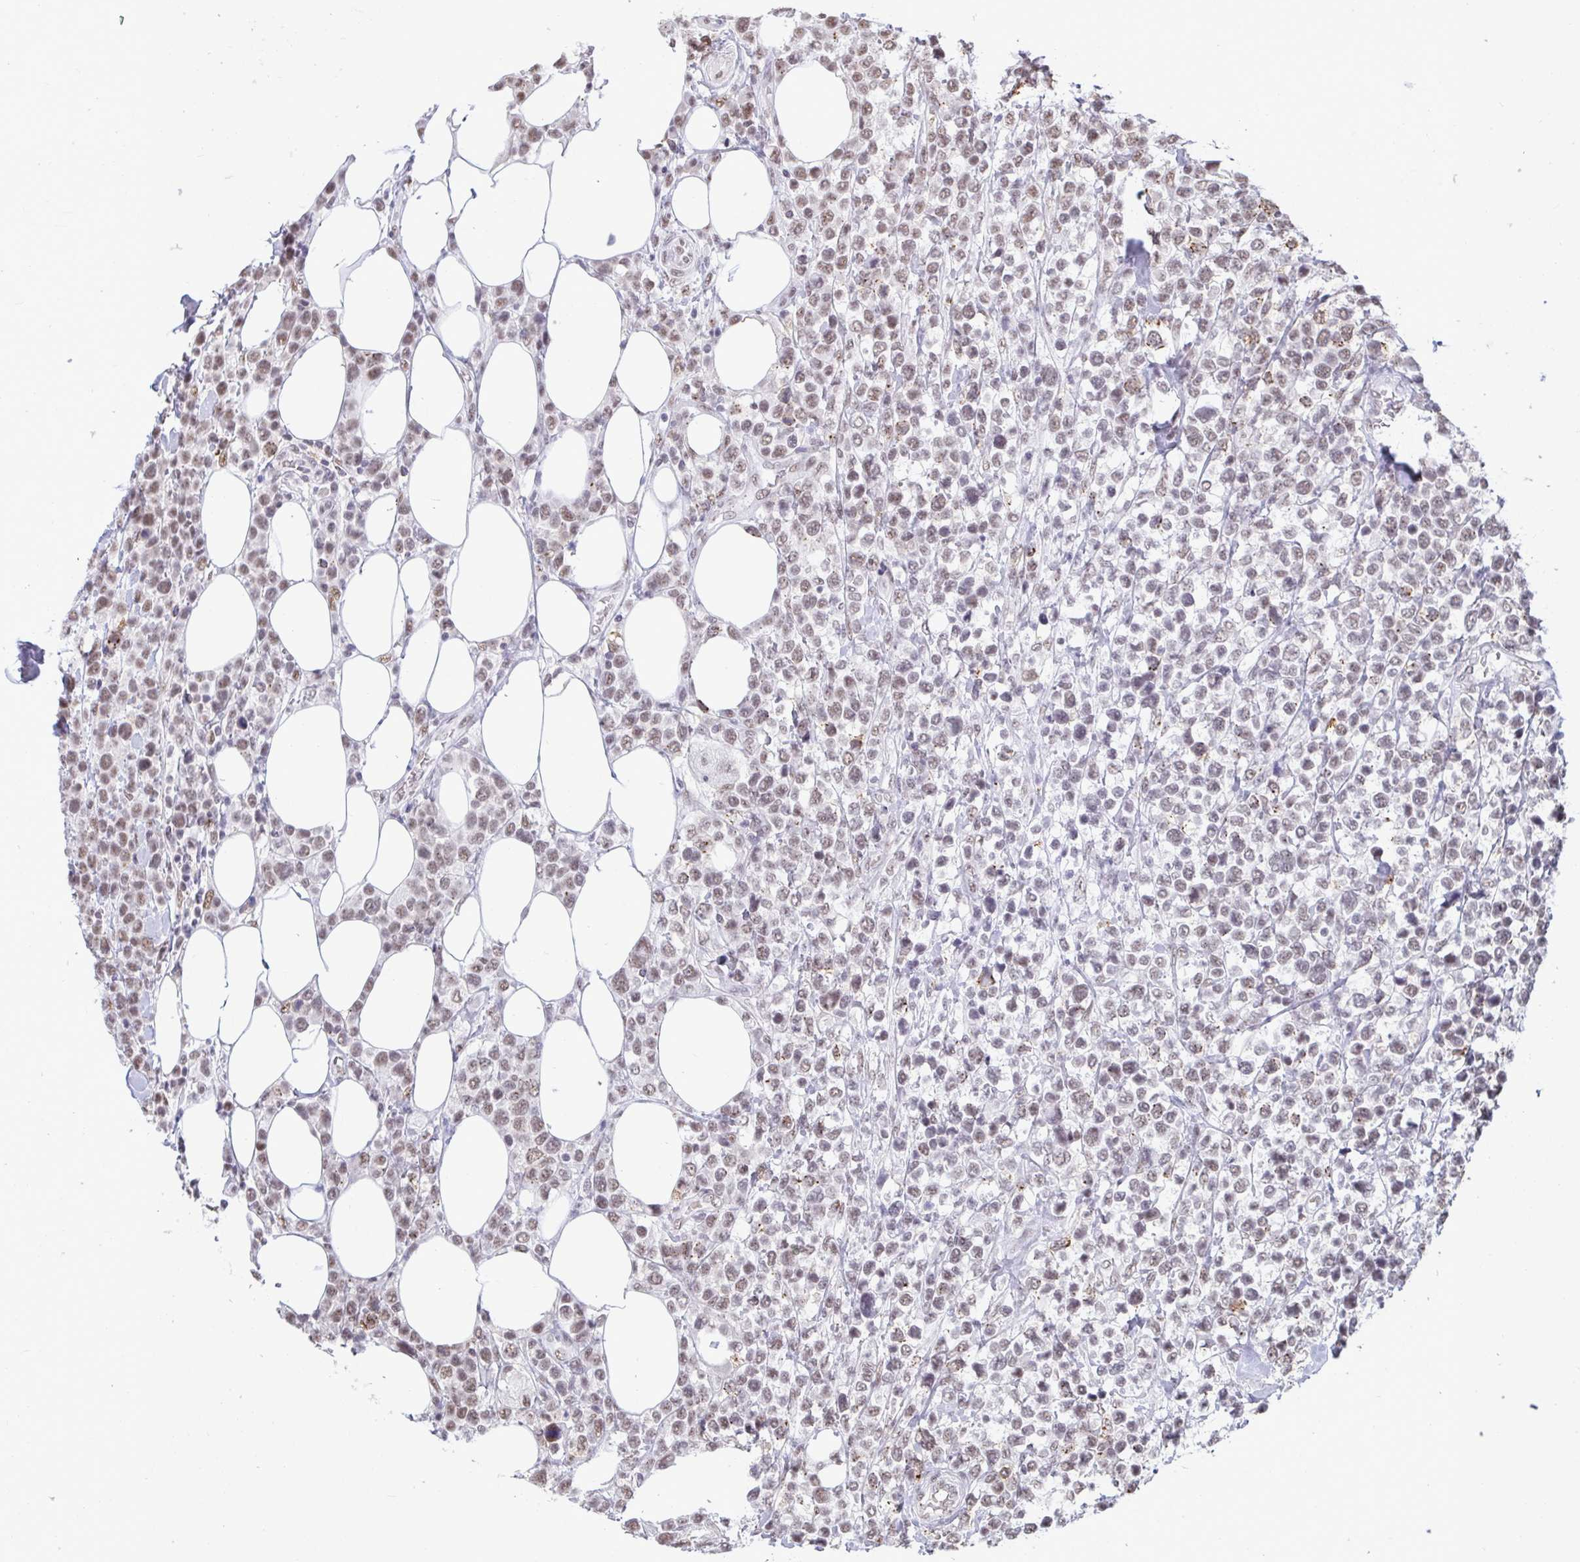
{"staining": {"intensity": "weak", "quantity": "25%-75%", "location": "nuclear"}, "tissue": "lymphoma", "cell_type": "Tumor cells", "image_type": "cancer", "snomed": [{"axis": "morphology", "description": "Malignant lymphoma, non-Hodgkin's type, High grade"}, {"axis": "topography", "description": "Soft tissue"}], "caption": "This histopathology image exhibits malignant lymphoma, non-Hodgkin's type (high-grade) stained with IHC to label a protein in brown. The nuclear of tumor cells show weak positivity for the protein. Nuclei are counter-stained blue.", "gene": "PUF60", "patient": {"sex": "female", "age": 56}}